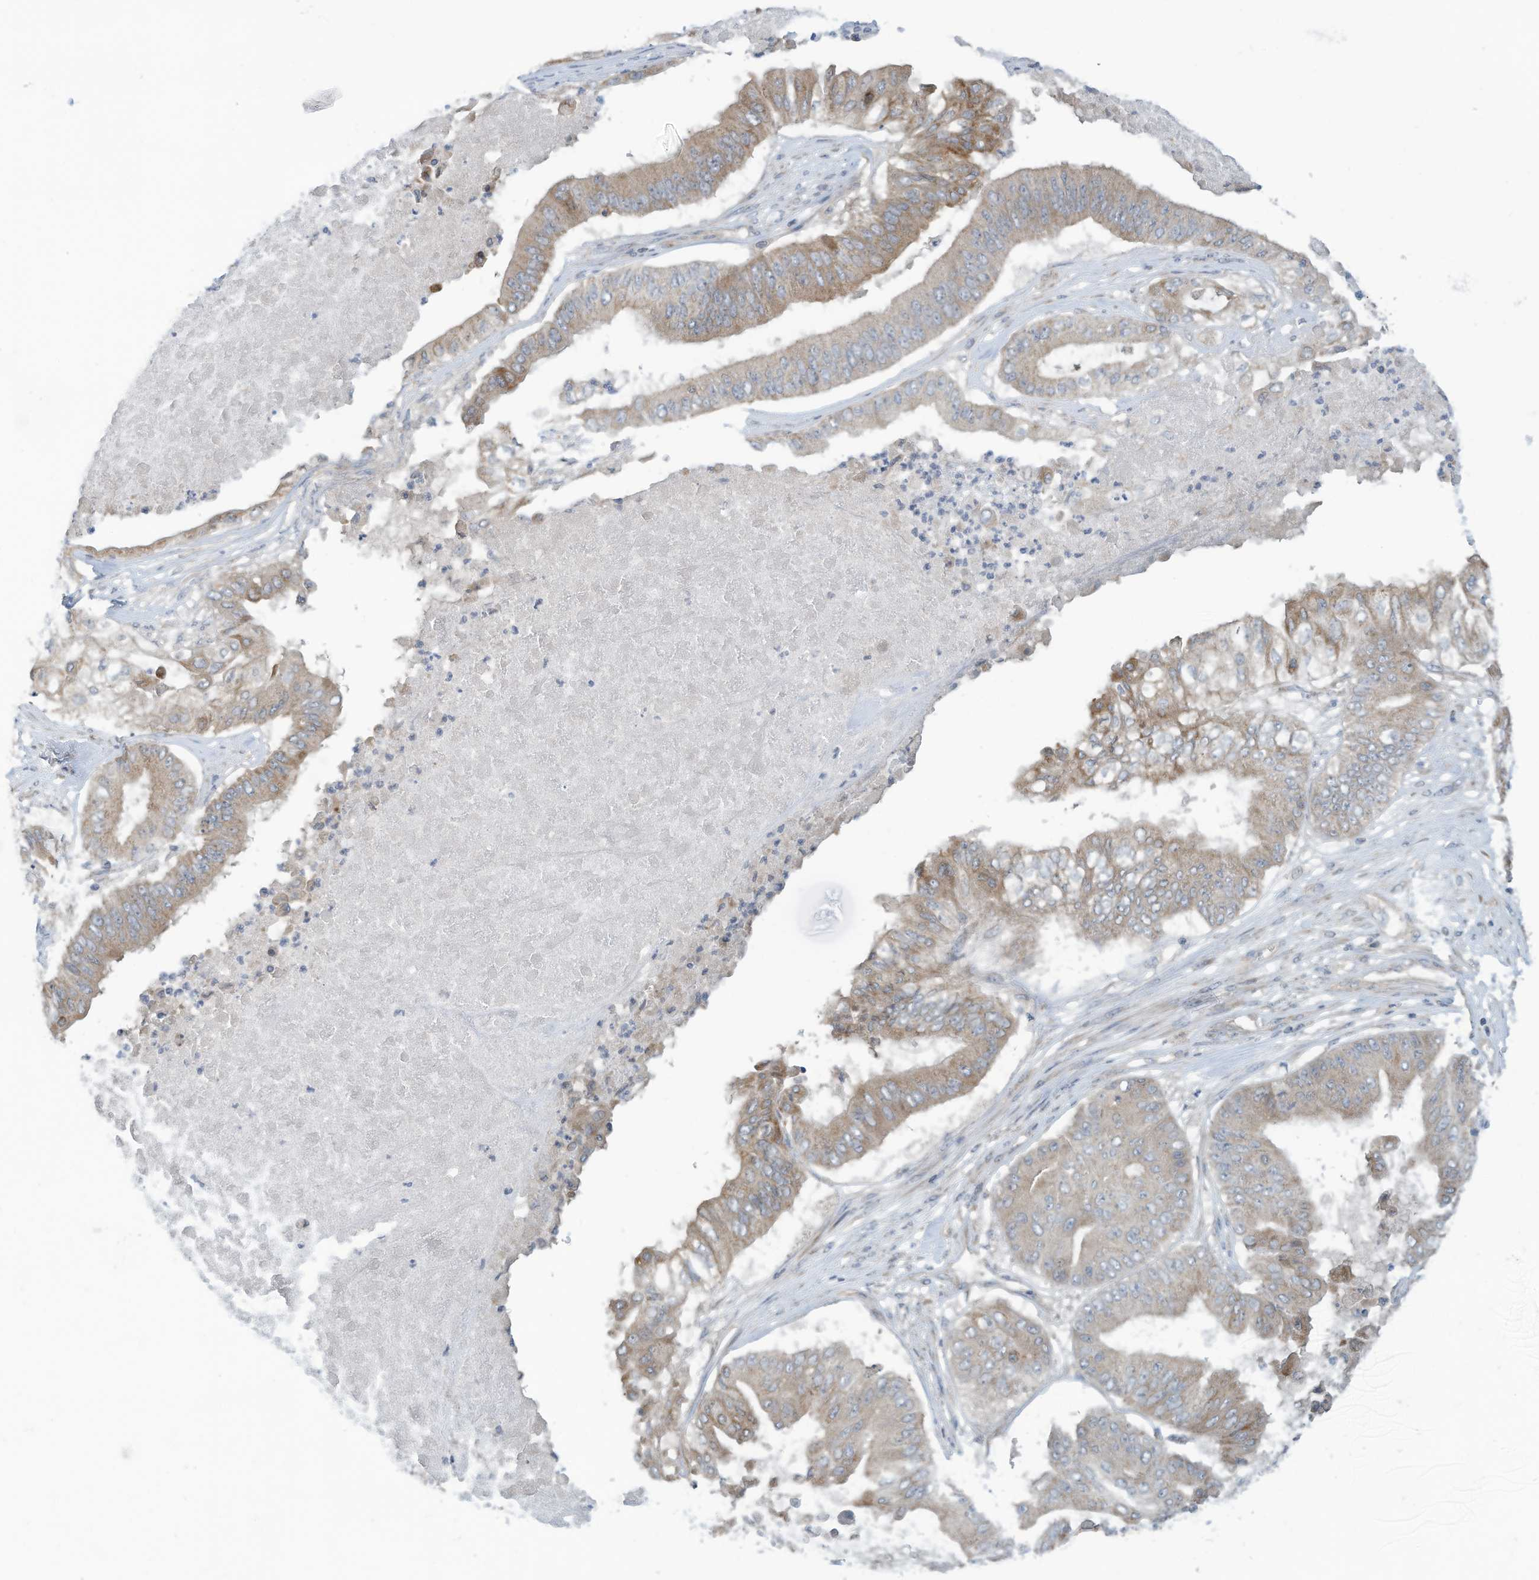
{"staining": {"intensity": "moderate", "quantity": ">75%", "location": "cytoplasmic/membranous"}, "tissue": "pancreatic cancer", "cell_type": "Tumor cells", "image_type": "cancer", "snomed": [{"axis": "morphology", "description": "Adenocarcinoma, NOS"}, {"axis": "topography", "description": "Pancreas"}], "caption": "Immunohistochemistry of human pancreatic cancer (adenocarcinoma) exhibits medium levels of moderate cytoplasmic/membranous staining in about >75% of tumor cells.", "gene": "SCGB1D2", "patient": {"sex": "female", "age": 77}}